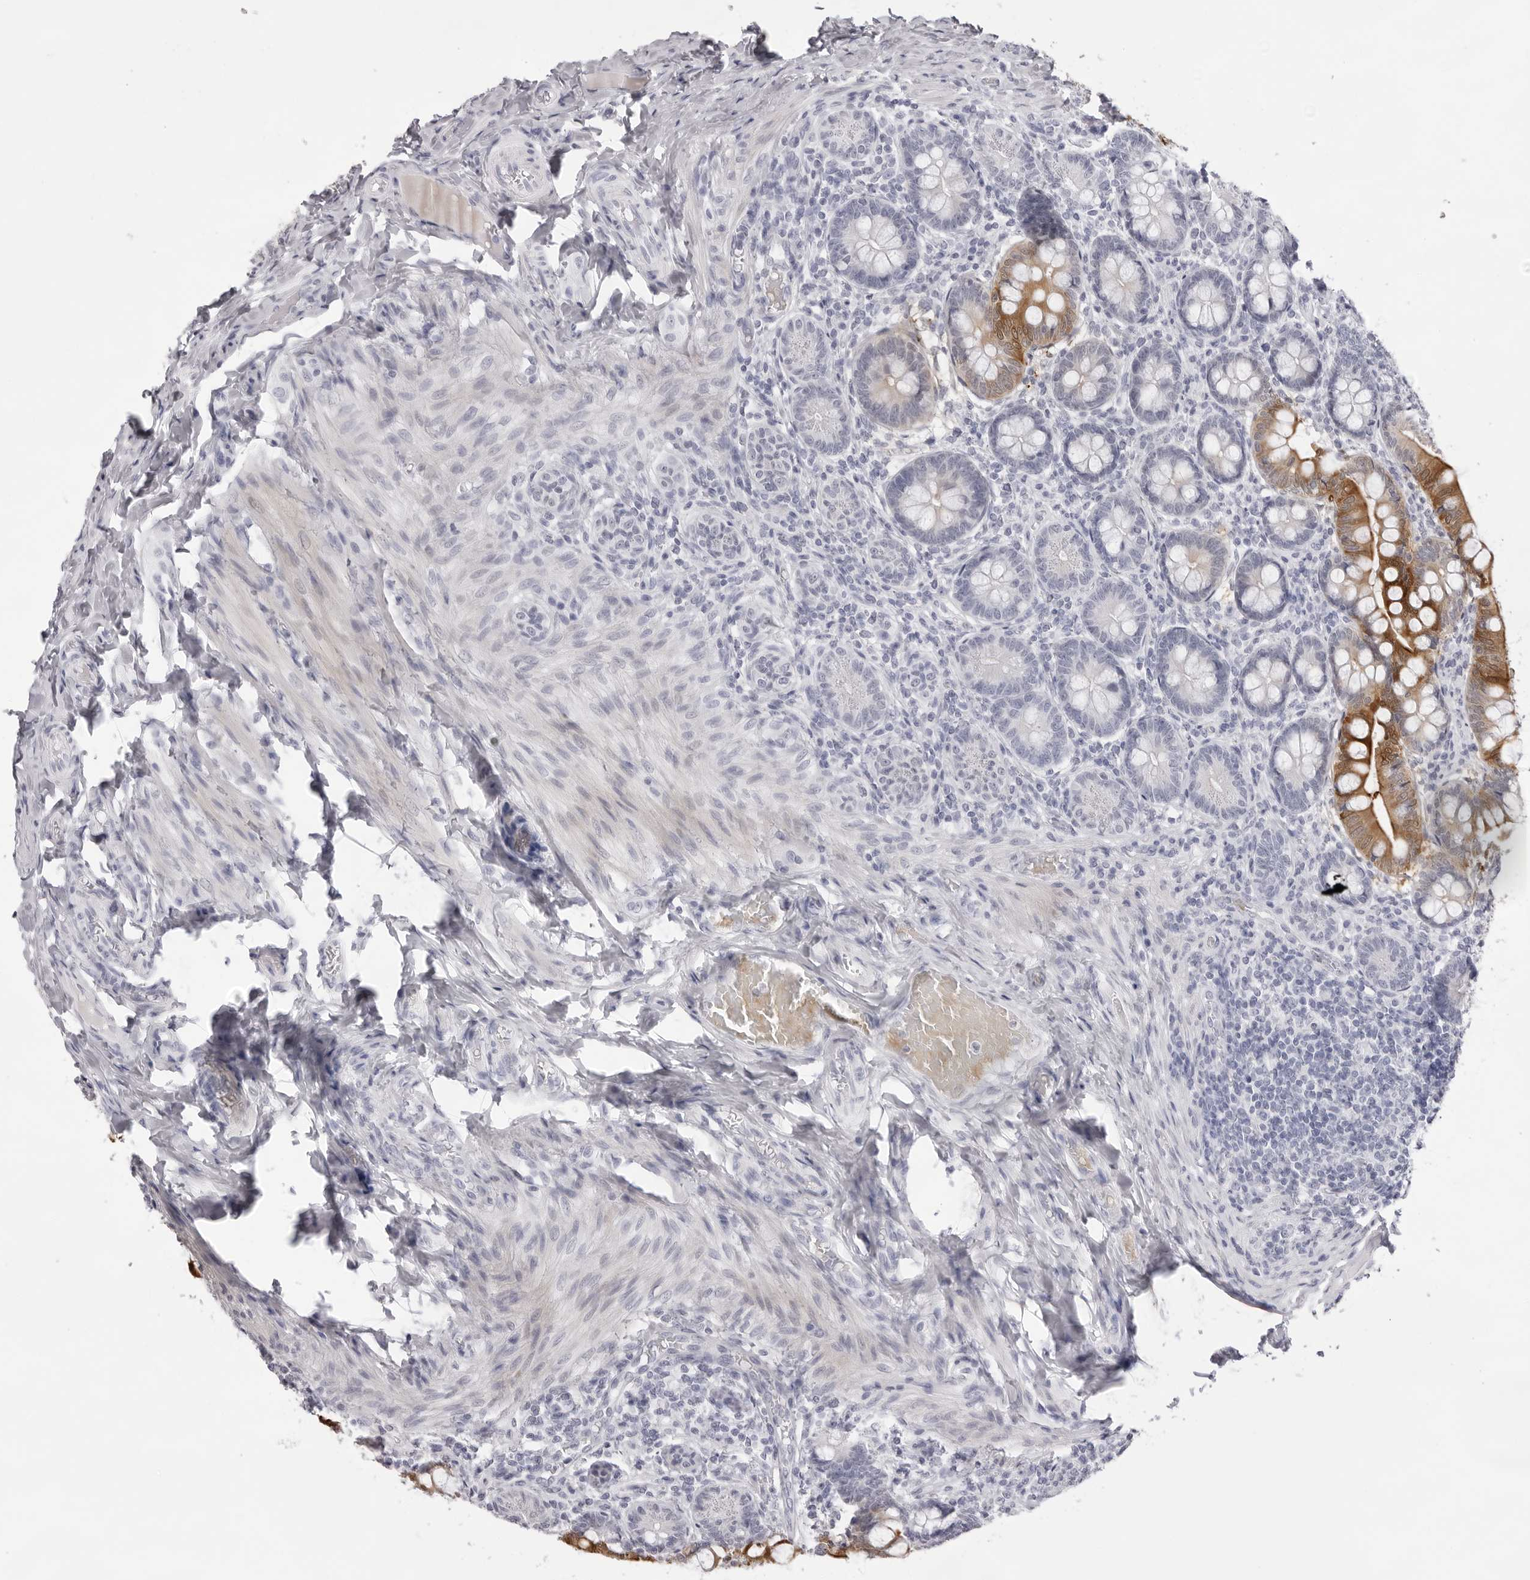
{"staining": {"intensity": "strong", "quantity": ">75%", "location": "cytoplasmic/membranous,nuclear"}, "tissue": "small intestine", "cell_type": "Glandular cells", "image_type": "normal", "snomed": [{"axis": "morphology", "description": "Normal tissue, NOS"}, {"axis": "topography", "description": "Small intestine"}], "caption": "Immunohistochemical staining of normal small intestine demonstrates high levels of strong cytoplasmic/membranous,nuclear staining in about >75% of glandular cells. (brown staining indicates protein expression, while blue staining denotes nuclei).", "gene": "SPTA1", "patient": {"sex": "male", "age": 7}}